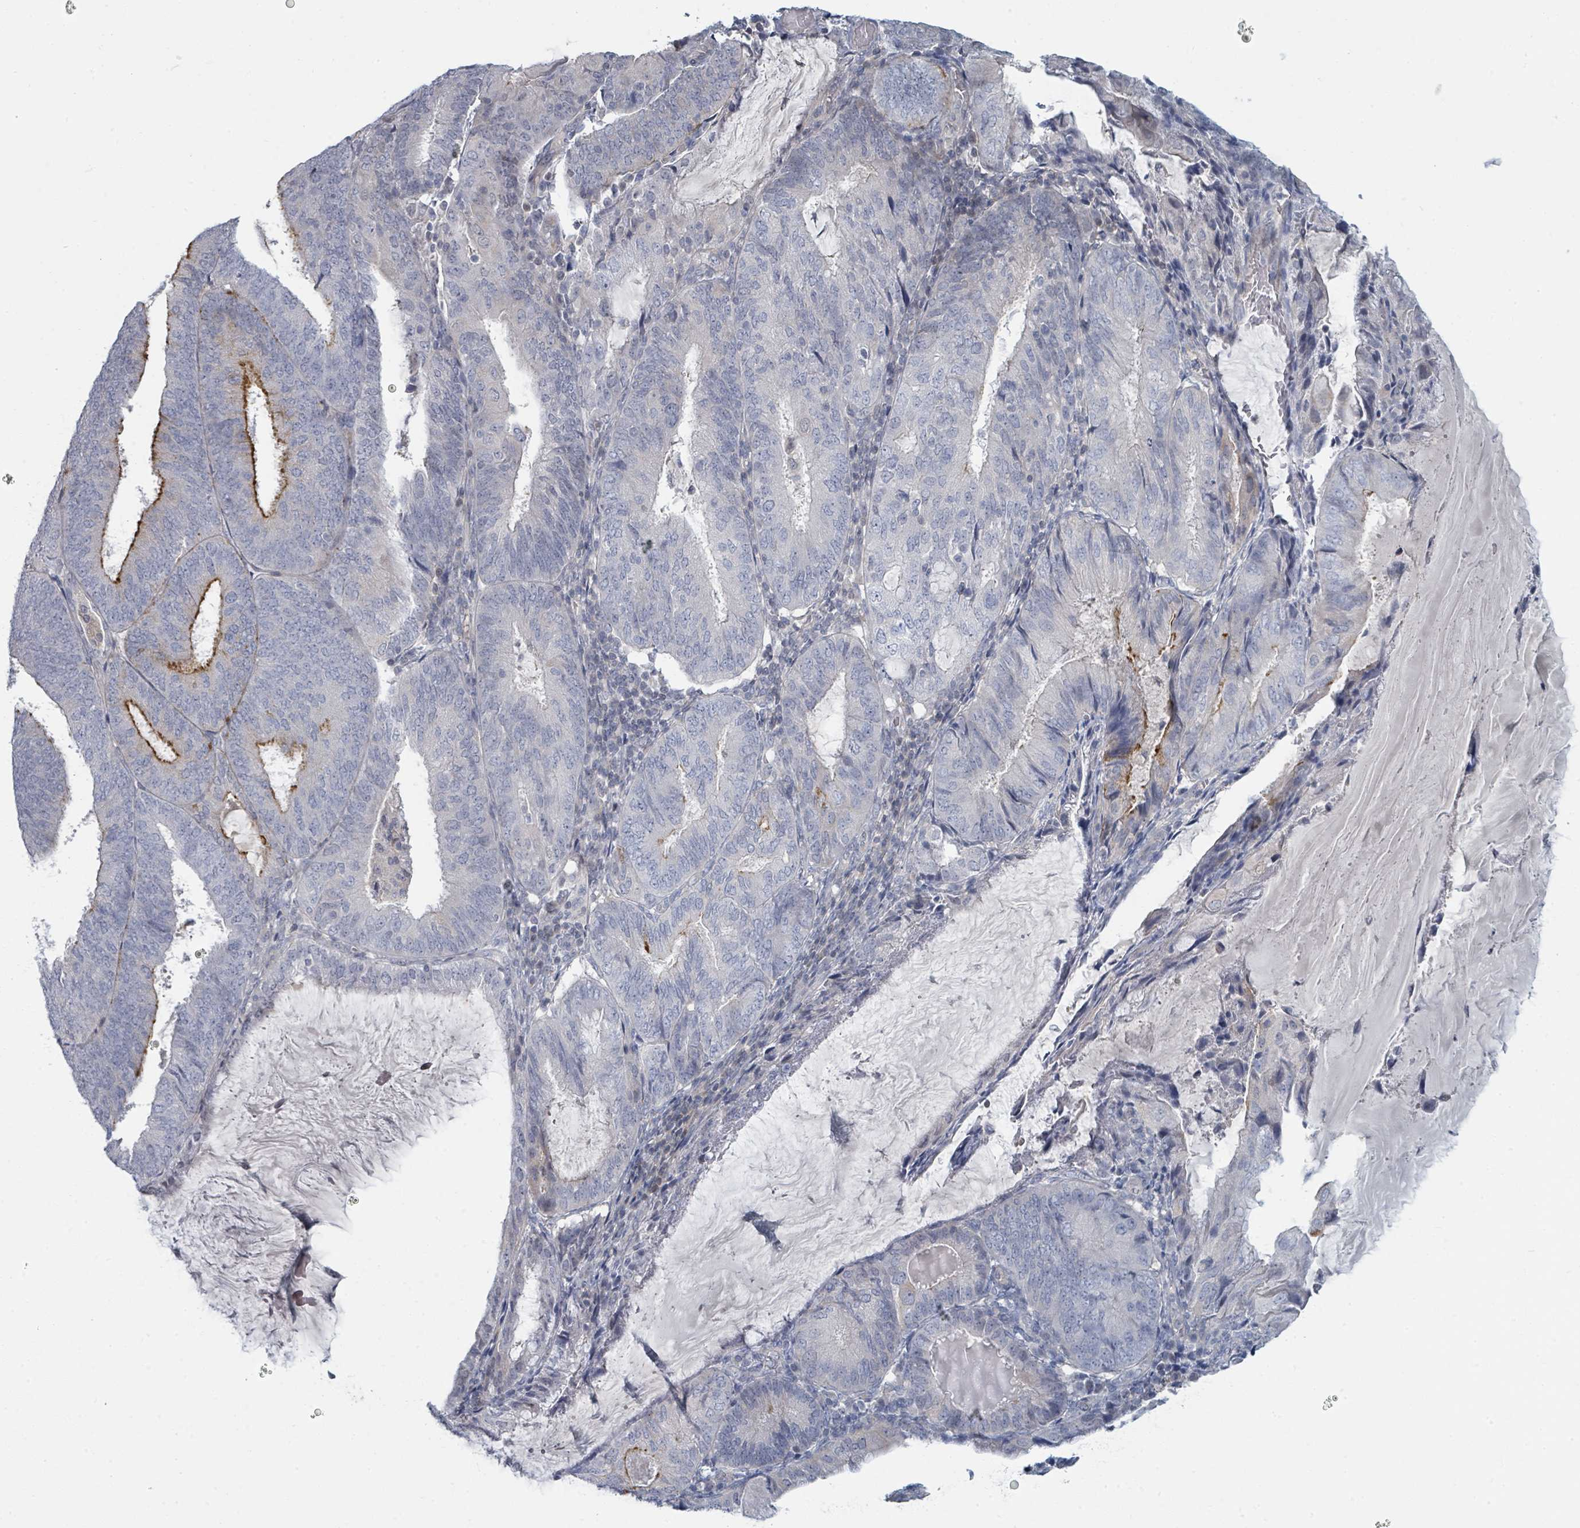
{"staining": {"intensity": "strong", "quantity": "<25%", "location": "cytoplasmic/membranous"}, "tissue": "endometrial cancer", "cell_type": "Tumor cells", "image_type": "cancer", "snomed": [{"axis": "morphology", "description": "Adenocarcinoma, NOS"}, {"axis": "topography", "description": "Endometrium"}], "caption": "Endometrial adenocarcinoma stained for a protein (brown) exhibits strong cytoplasmic/membranous positive staining in approximately <25% of tumor cells.", "gene": "SLC25A45", "patient": {"sex": "female", "age": 81}}